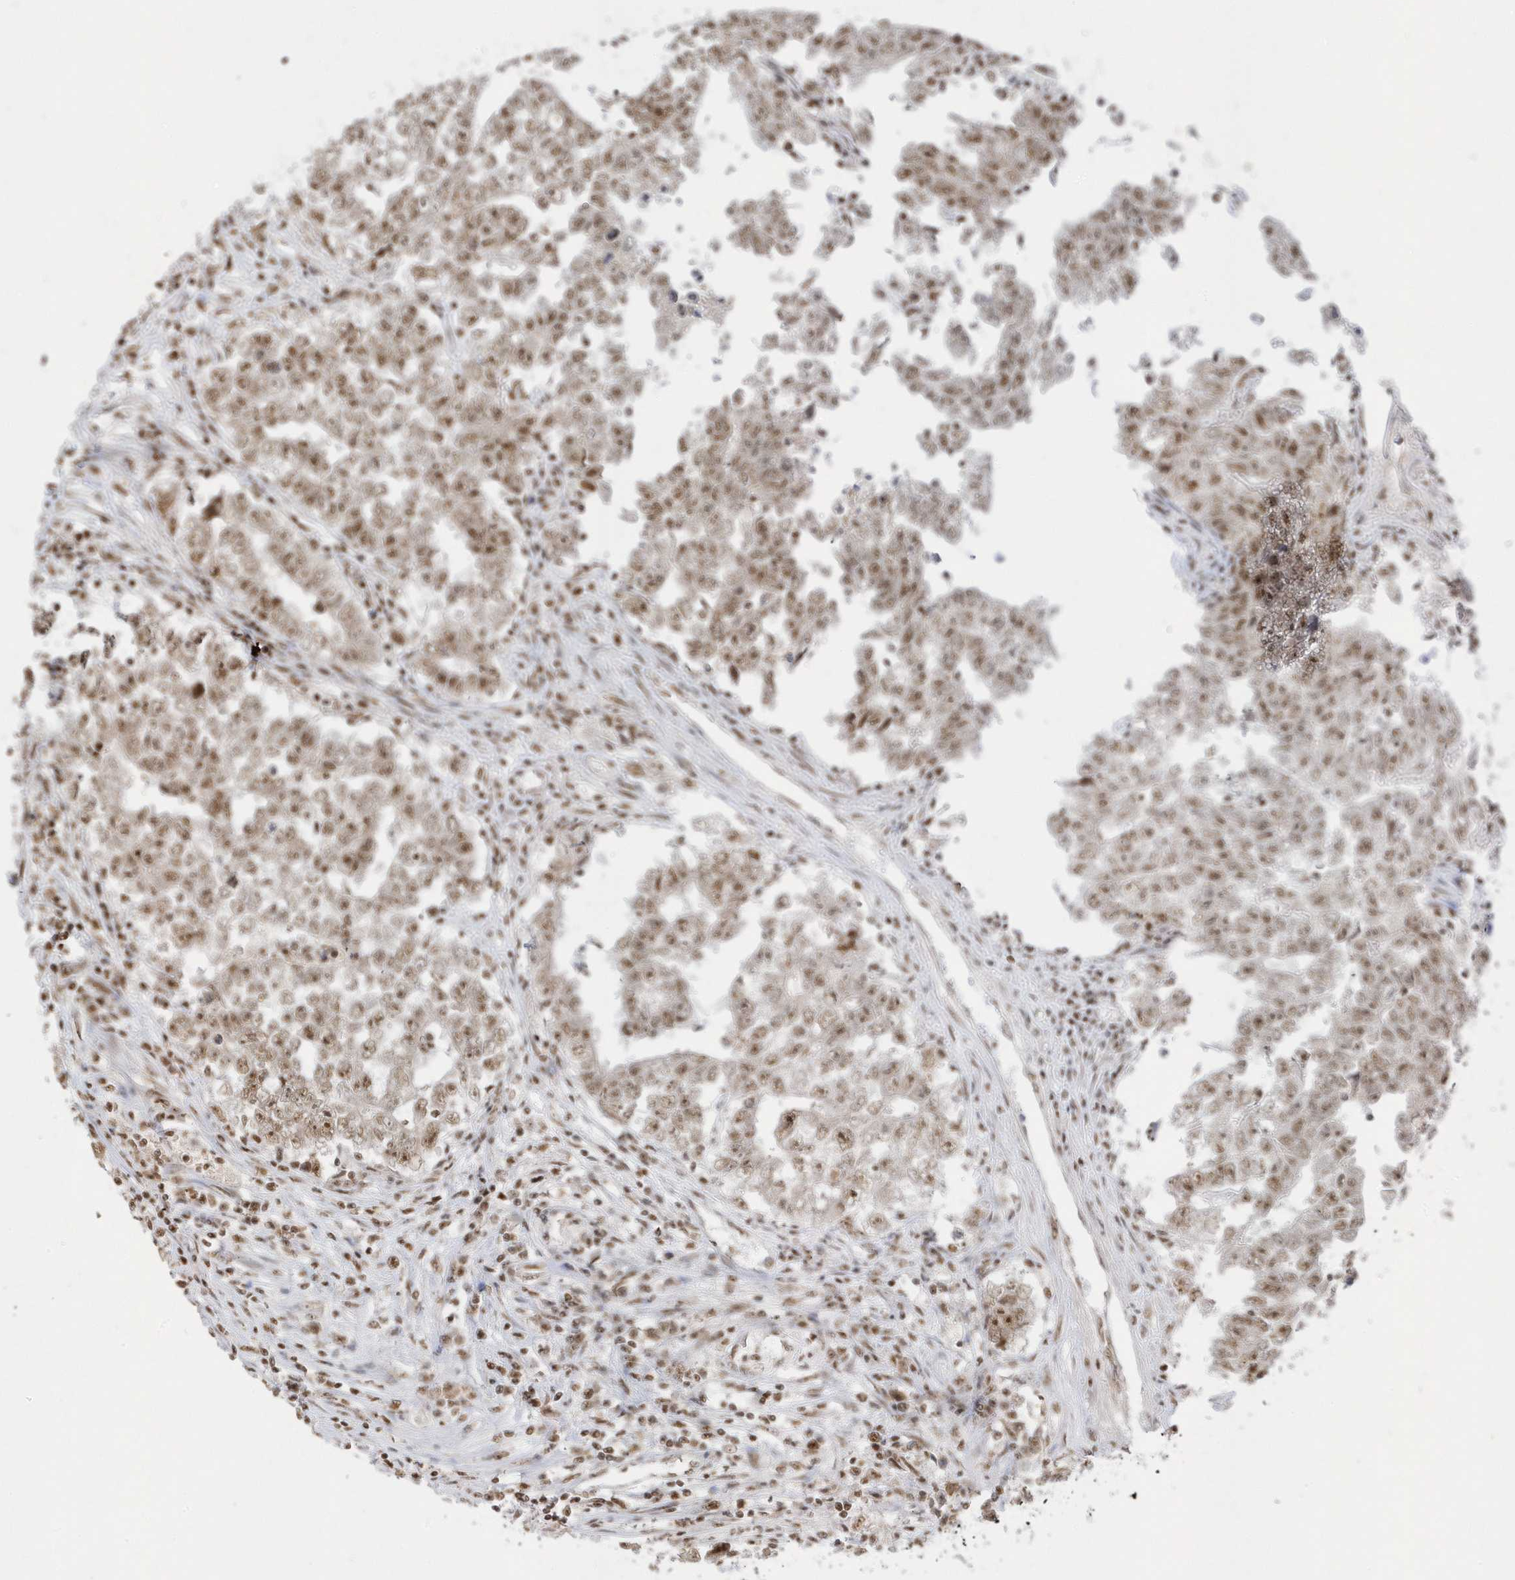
{"staining": {"intensity": "moderate", "quantity": ">75%", "location": "nuclear"}, "tissue": "testis cancer", "cell_type": "Tumor cells", "image_type": "cancer", "snomed": [{"axis": "morphology", "description": "Carcinoma, Embryonal, NOS"}, {"axis": "topography", "description": "Testis"}], "caption": "Protein staining by IHC demonstrates moderate nuclear staining in approximately >75% of tumor cells in testis cancer (embryonal carcinoma).", "gene": "PPIL2", "patient": {"sex": "male", "age": 25}}